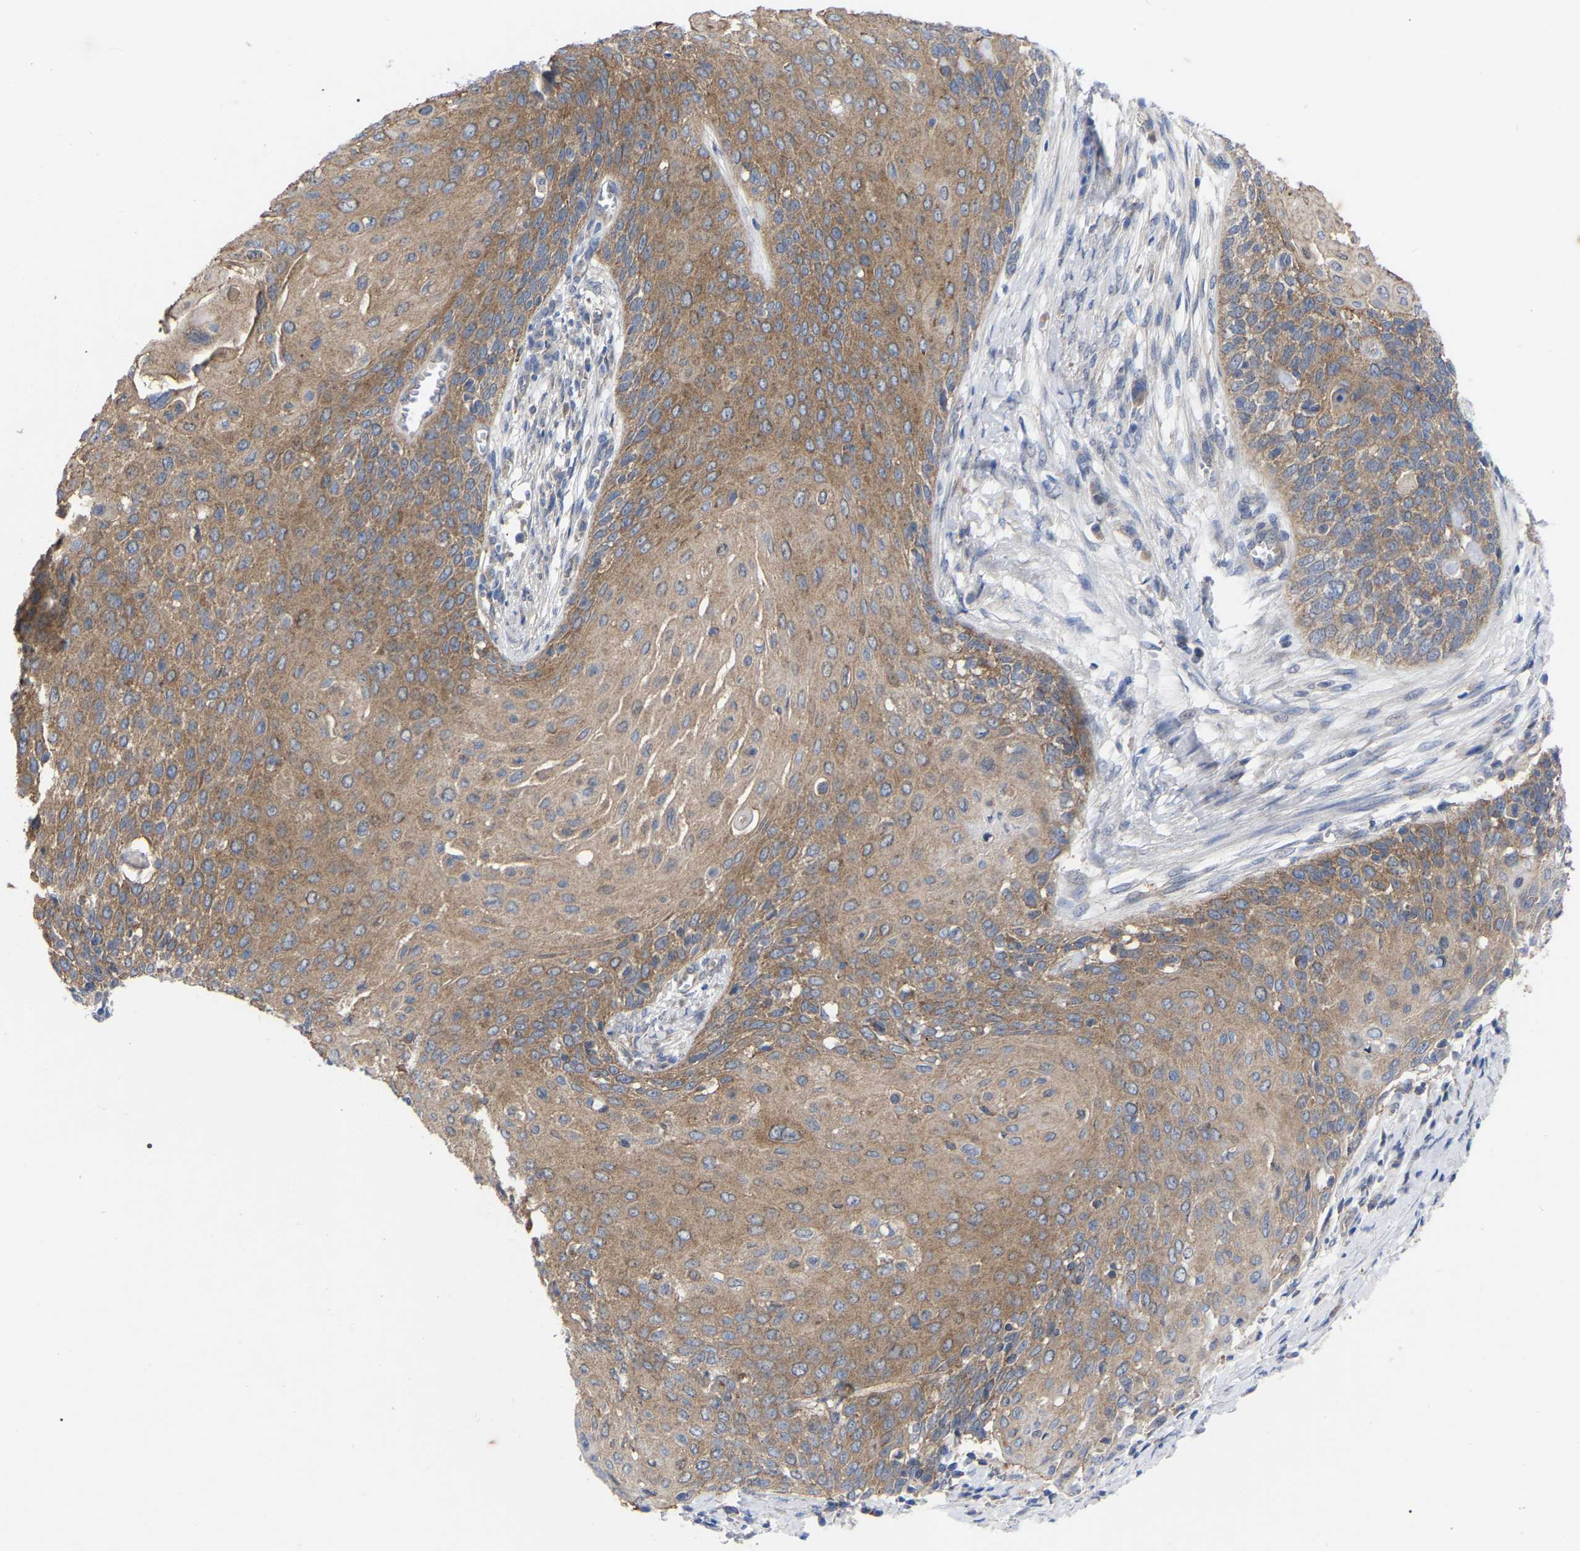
{"staining": {"intensity": "weak", "quantity": ">75%", "location": "cytoplasmic/membranous"}, "tissue": "cervical cancer", "cell_type": "Tumor cells", "image_type": "cancer", "snomed": [{"axis": "morphology", "description": "Squamous cell carcinoma, NOS"}, {"axis": "topography", "description": "Cervix"}], "caption": "A low amount of weak cytoplasmic/membranous expression is present in approximately >75% of tumor cells in cervical cancer tissue.", "gene": "TCP1", "patient": {"sex": "female", "age": 39}}